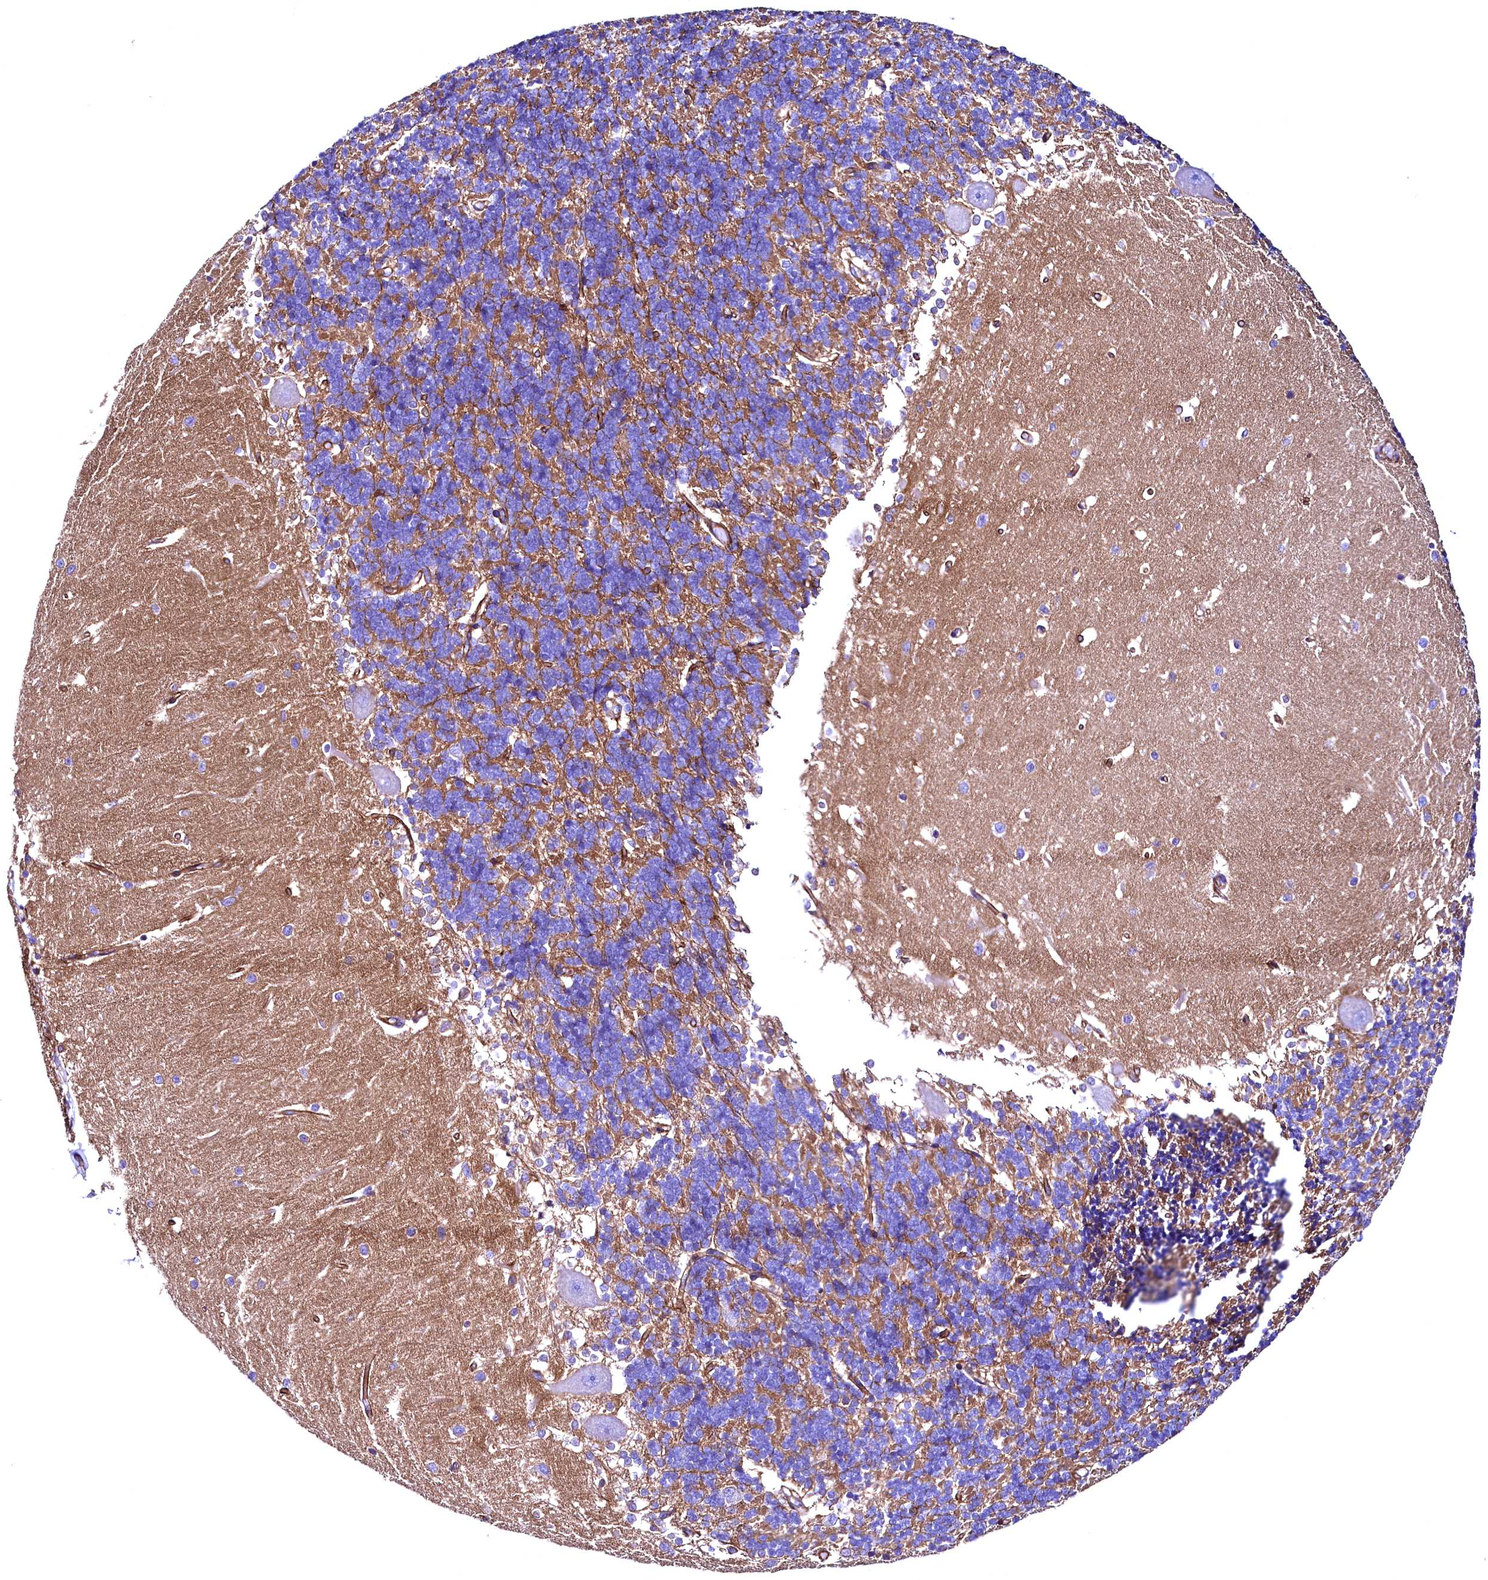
{"staining": {"intensity": "moderate", "quantity": ">75%", "location": "cytoplasmic/membranous"}, "tissue": "cerebellum", "cell_type": "Cells in granular layer", "image_type": "normal", "snomed": [{"axis": "morphology", "description": "Normal tissue, NOS"}, {"axis": "topography", "description": "Cerebellum"}], "caption": "The image demonstrates staining of benign cerebellum, revealing moderate cytoplasmic/membranous protein expression (brown color) within cells in granular layer. Using DAB (brown) and hematoxylin (blue) stains, captured at high magnification using brightfield microscopy.", "gene": "SLF1", "patient": {"sex": "male", "age": 37}}